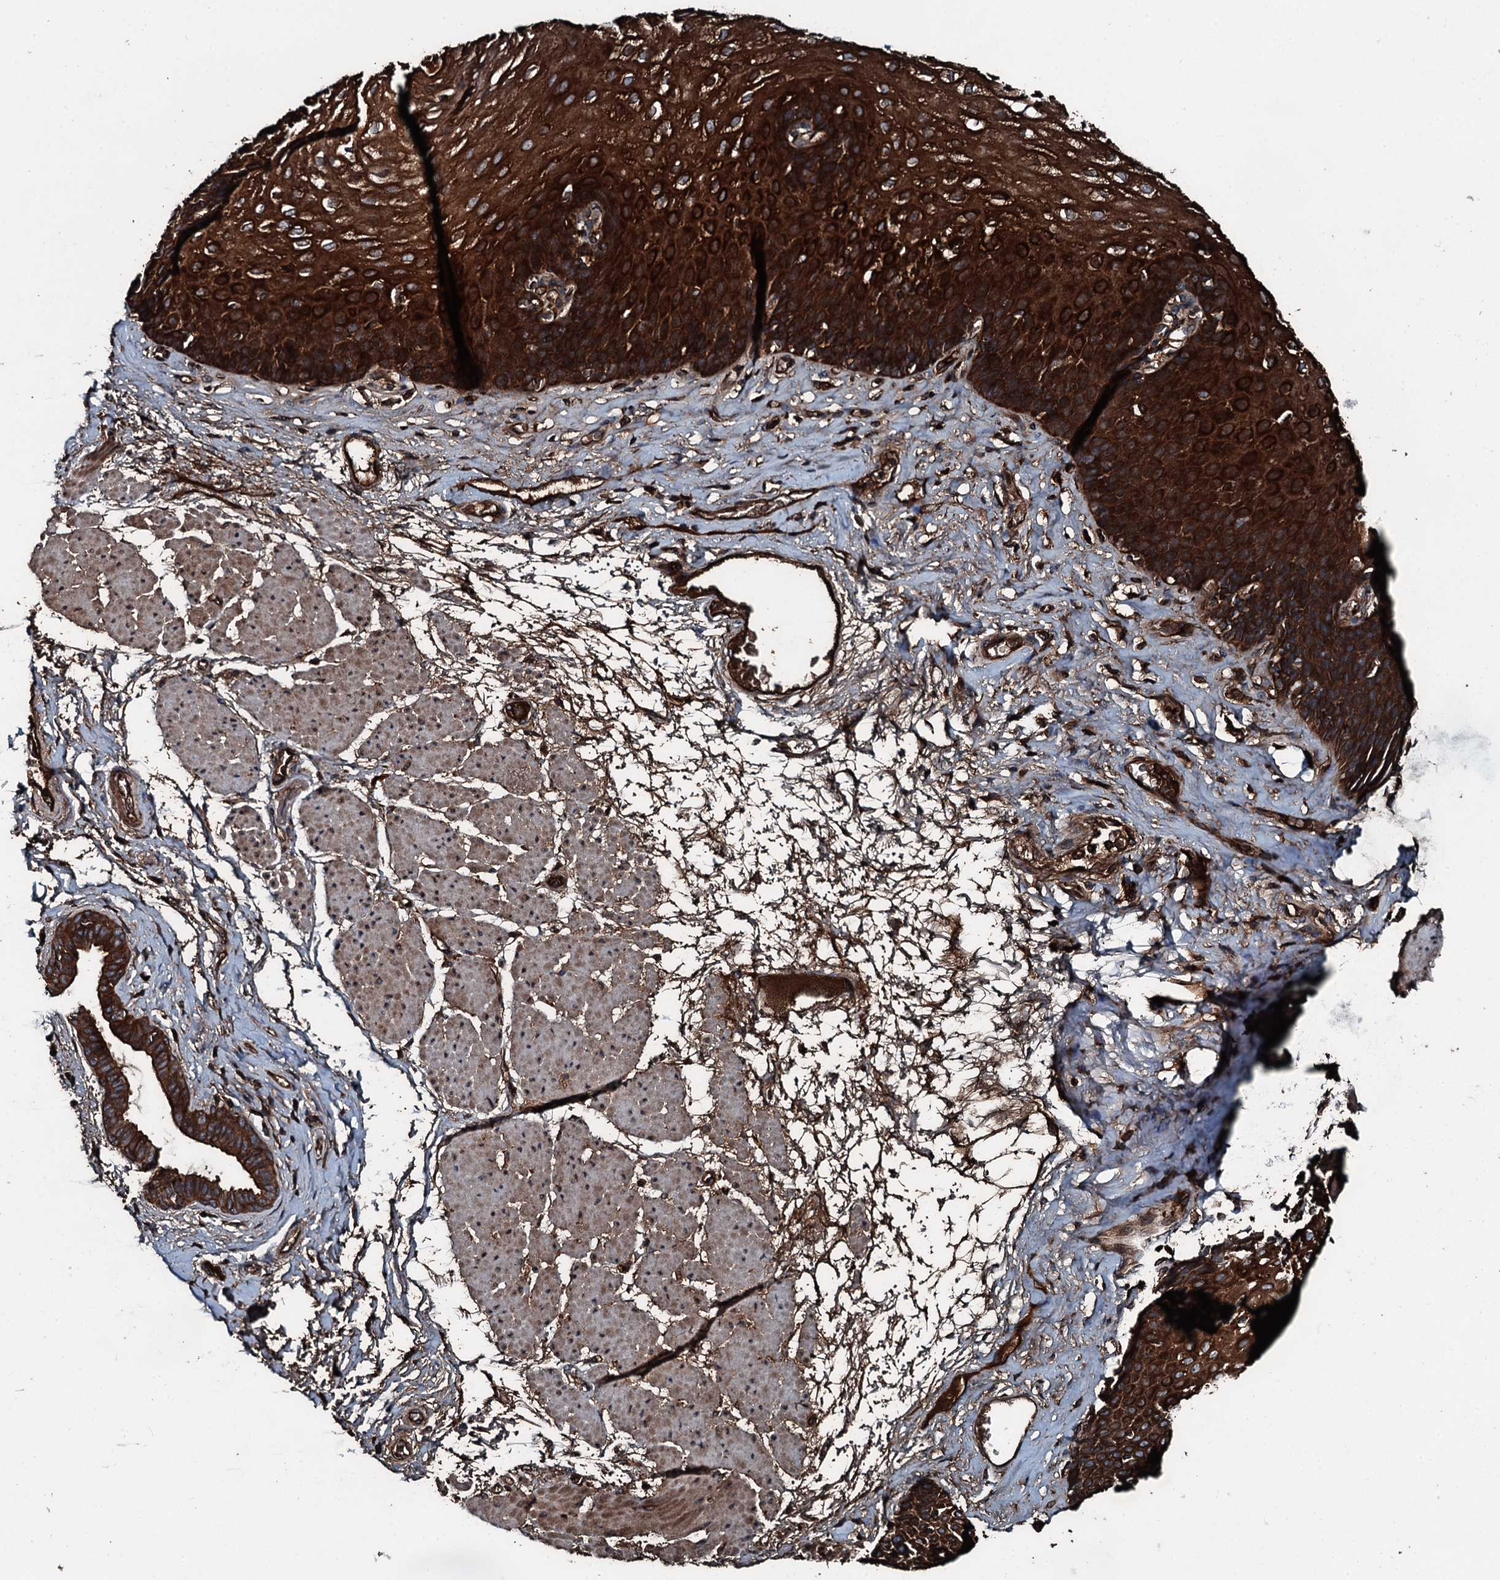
{"staining": {"intensity": "strong", "quantity": ">75%", "location": "cytoplasmic/membranous"}, "tissue": "esophagus", "cell_type": "Squamous epithelial cells", "image_type": "normal", "snomed": [{"axis": "morphology", "description": "Normal tissue, NOS"}, {"axis": "topography", "description": "Esophagus"}], "caption": "A brown stain shows strong cytoplasmic/membranous expression of a protein in squamous epithelial cells of benign esophagus. (DAB IHC, brown staining for protein, blue staining for nuclei).", "gene": "TRIM7", "patient": {"sex": "female", "age": 66}}